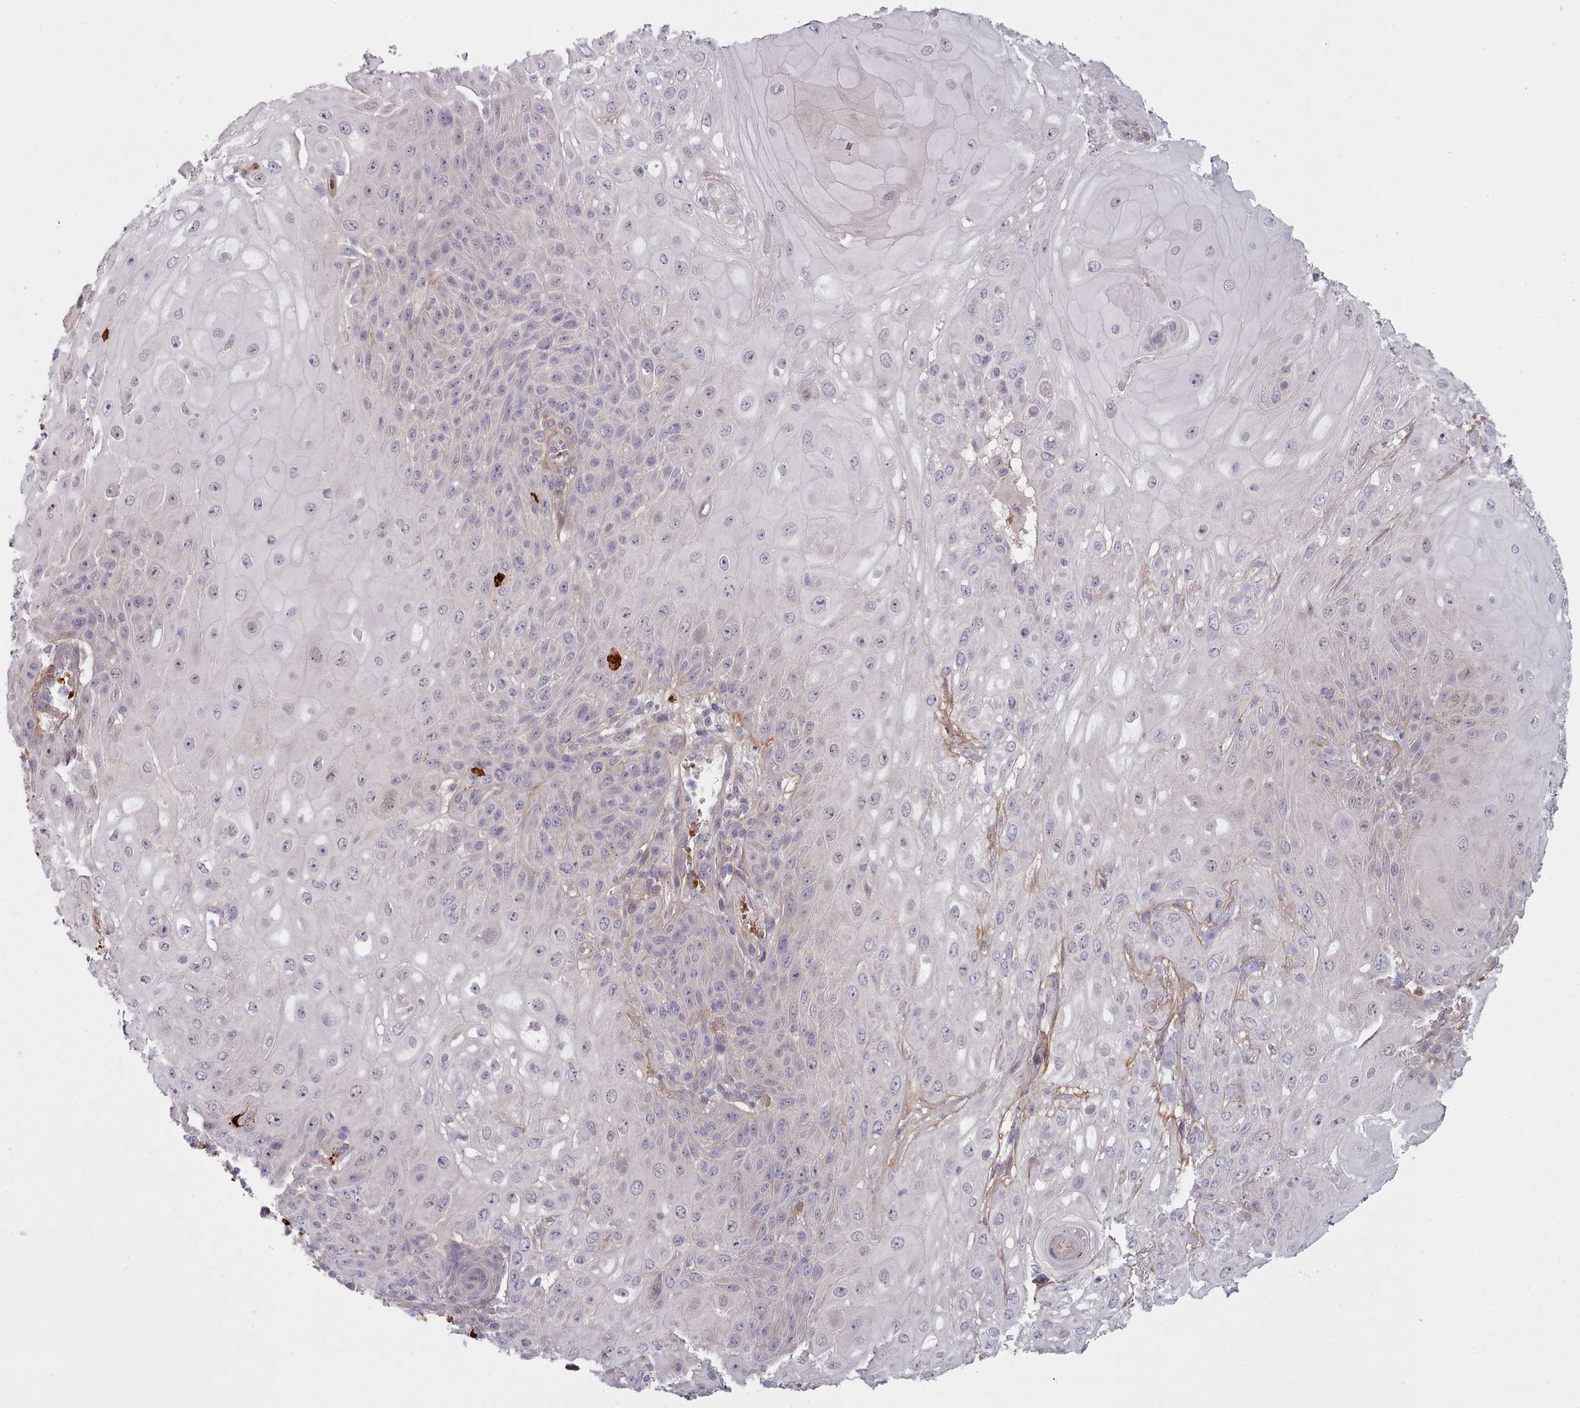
{"staining": {"intensity": "negative", "quantity": "none", "location": "none"}, "tissue": "skin cancer", "cell_type": "Tumor cells", "image_type": "cancer", "snomed": [{"axis": "morphology", "description": "Normal tissue, NOS"}, {"axis": "morphology", "description": "Squamous cell carcinoma, NOS"}, {"axis": "topography", "description": "Skin"}, {"axis": "topography", "description": "Cartilage tissue"}], "caption": "This micrograph is of squamous cell carcinoma (skin) stained with immunohistochemistry to label a protein in brown with the nuclei are counter-stained blue. There is no staining in tumor cells.", "gene": "CLNS1A", "patient": {"sex": "female", "age": 79}}